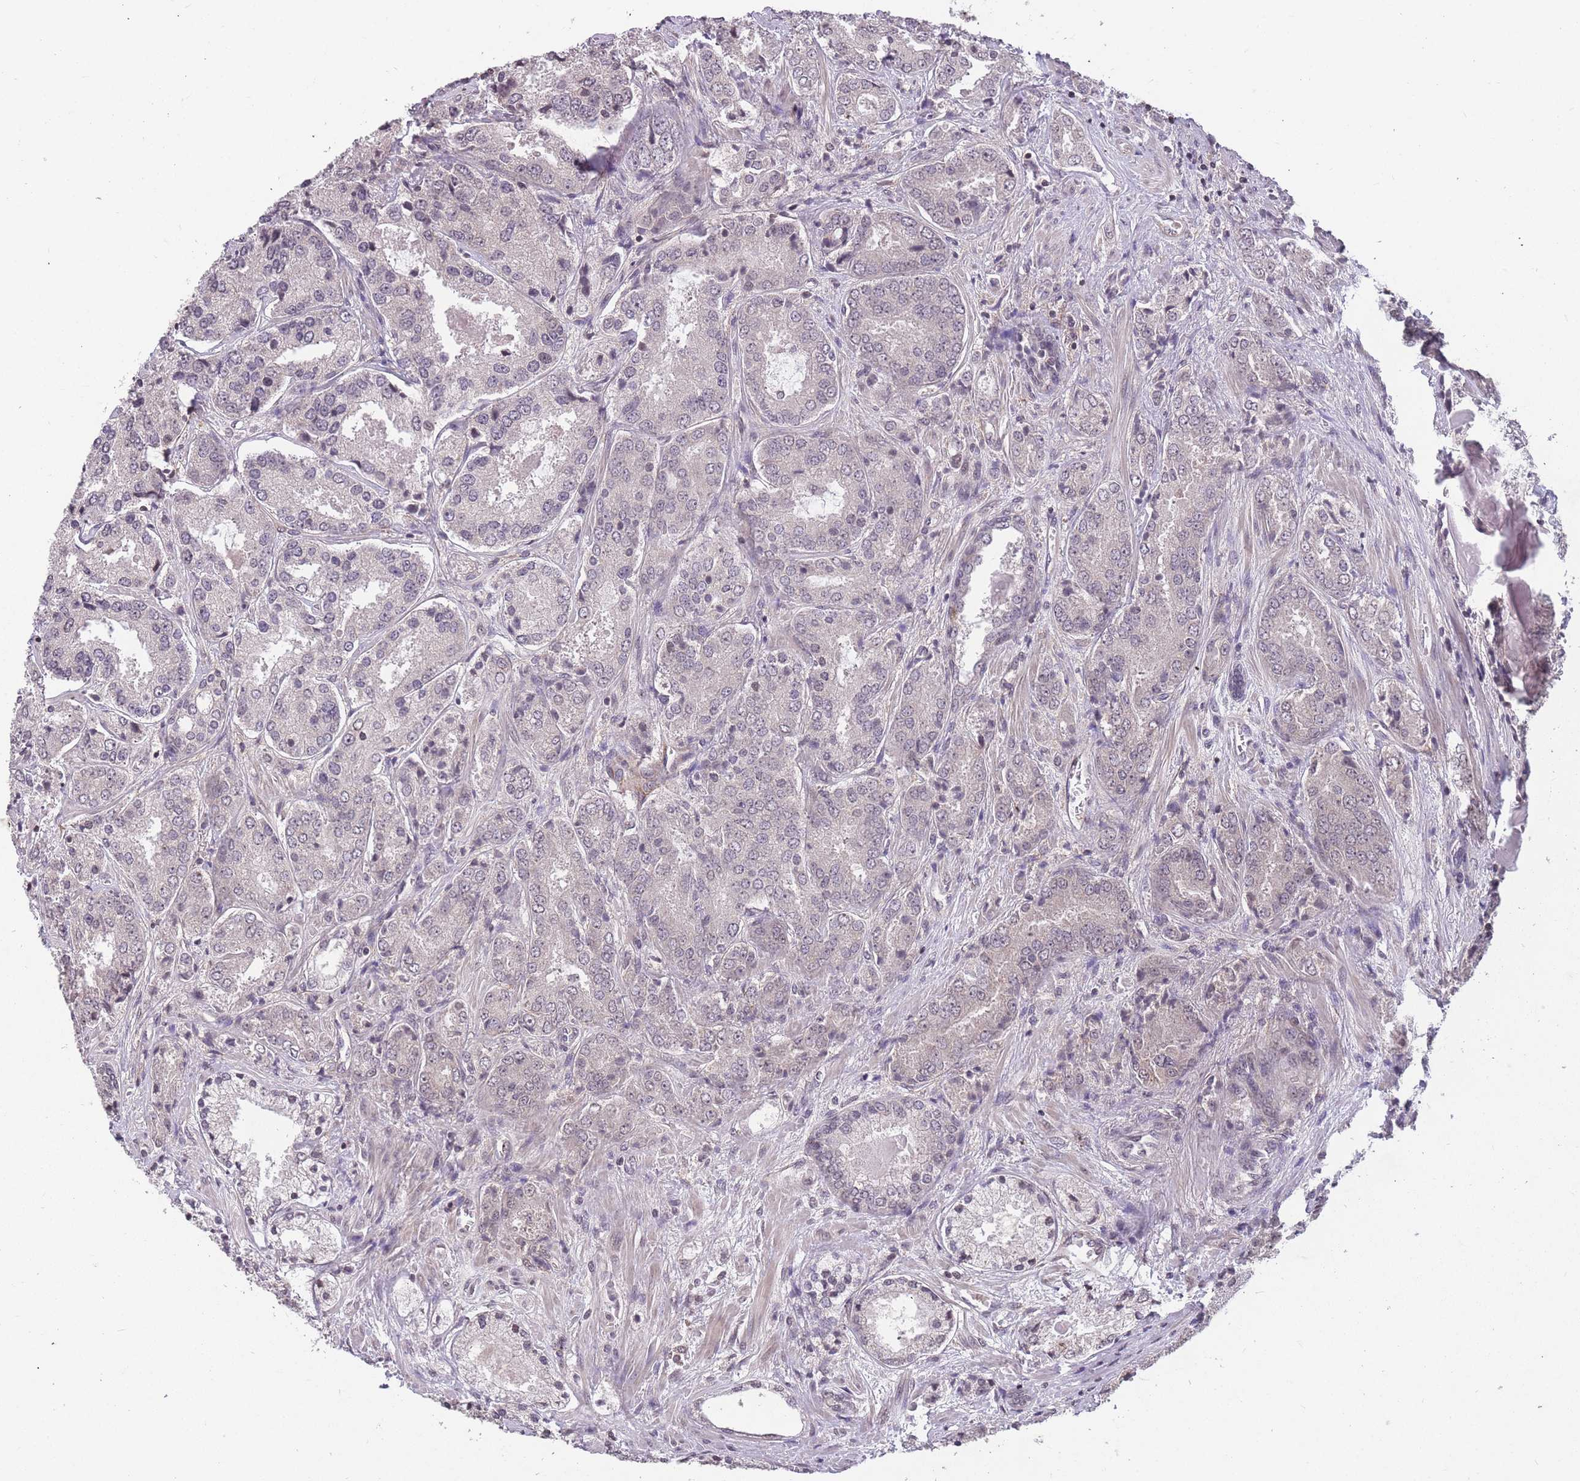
{"staining": {"intensity": "negative", "quantity": "none", "location": "none"}, "tissue": "prostate cancer", "cell_type": "Tumor cells", "image_type": "cancer", "snomed": [{"axis": "morphology", "description": "Adenocarcinoma, High grade"}, {"axis": "topography", "description": "Prostate"}], "caption": "This image is of prostate cancer (high-grade adenocarcinoma) stained with immunohistochemistry (IHC) to label a protein in brown with the nuclei are counter-stained blue. There is no positivity in tumor cells. (DAB (3,3'-diaminobenzidine) immunohistochemistry (IHC) with hematoxylin counter stain).", "gene": "GGT5", "patient": {"sex": "male", "age": 63}}